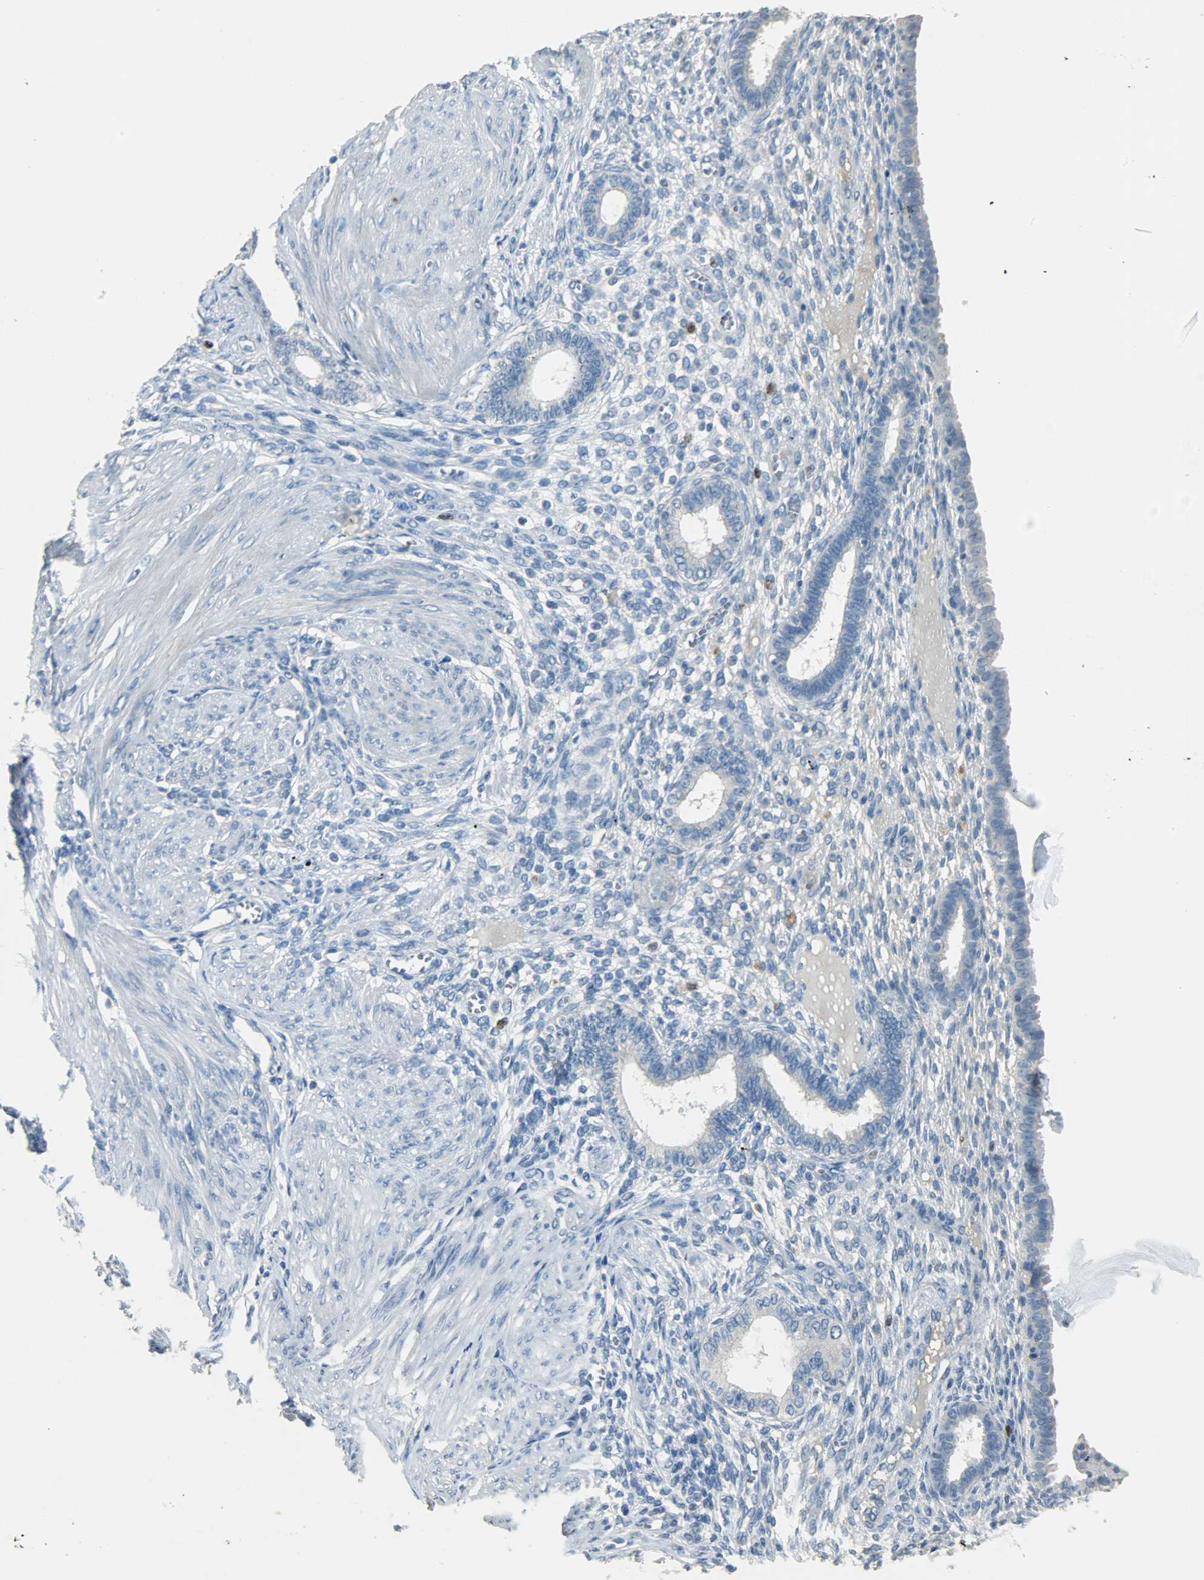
{"staining": {"intensity": "negative", "quantity": "none", "location": "none"}, "tissue": "endometrium", "cell_type": "Cells in endometrial stroma", "image_type": "normal", "snomed": [{"axis": "morphology", "description": "Normal tissue, NOS"}, {"axis": "topography", "description": "Endometrium"}], "caption": "Immunohistochemistry image of benign endometrium stained for a protein (brown), which demonstrates no positivity in cells in endometrial stroma.", "gene": "TPX2", "patient": {"sex": "female", "age": 72}}